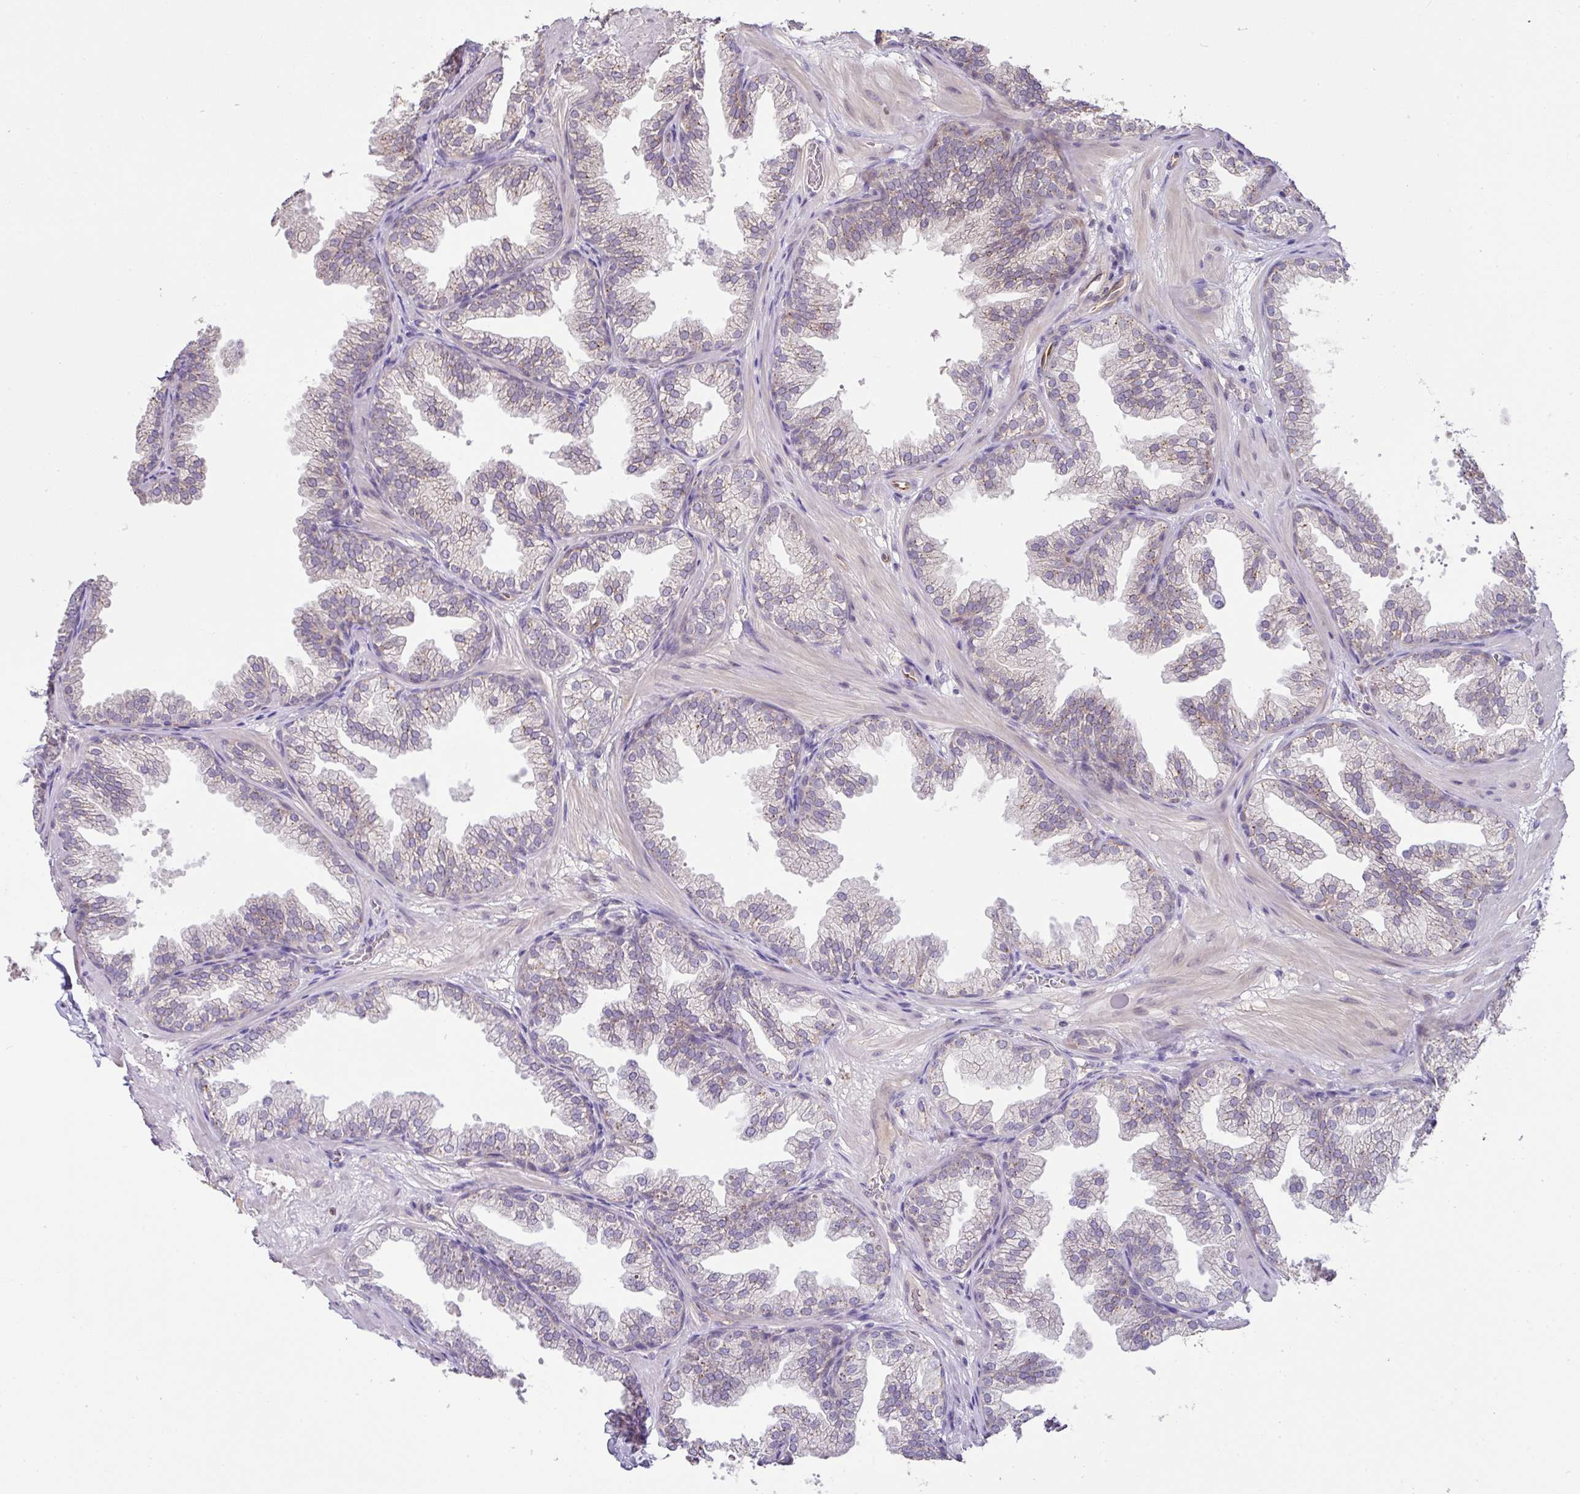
{"staining": {"intensity": "negative", "quantity": "none", "location": "none"}, "tissue": "prostate", "cell_type": "Glandular cells", "image_type": "normal", "snomed": [{"axis": "morphology", "description": "Normal tissue, NOS"}, {"axis": "topography", "description": "Prostate"}], "caption": "IHC of benign prostate shows no expression in glandular cells.", "gene": "GCNT7", "patient": {"sex": "male", "age": 37}}